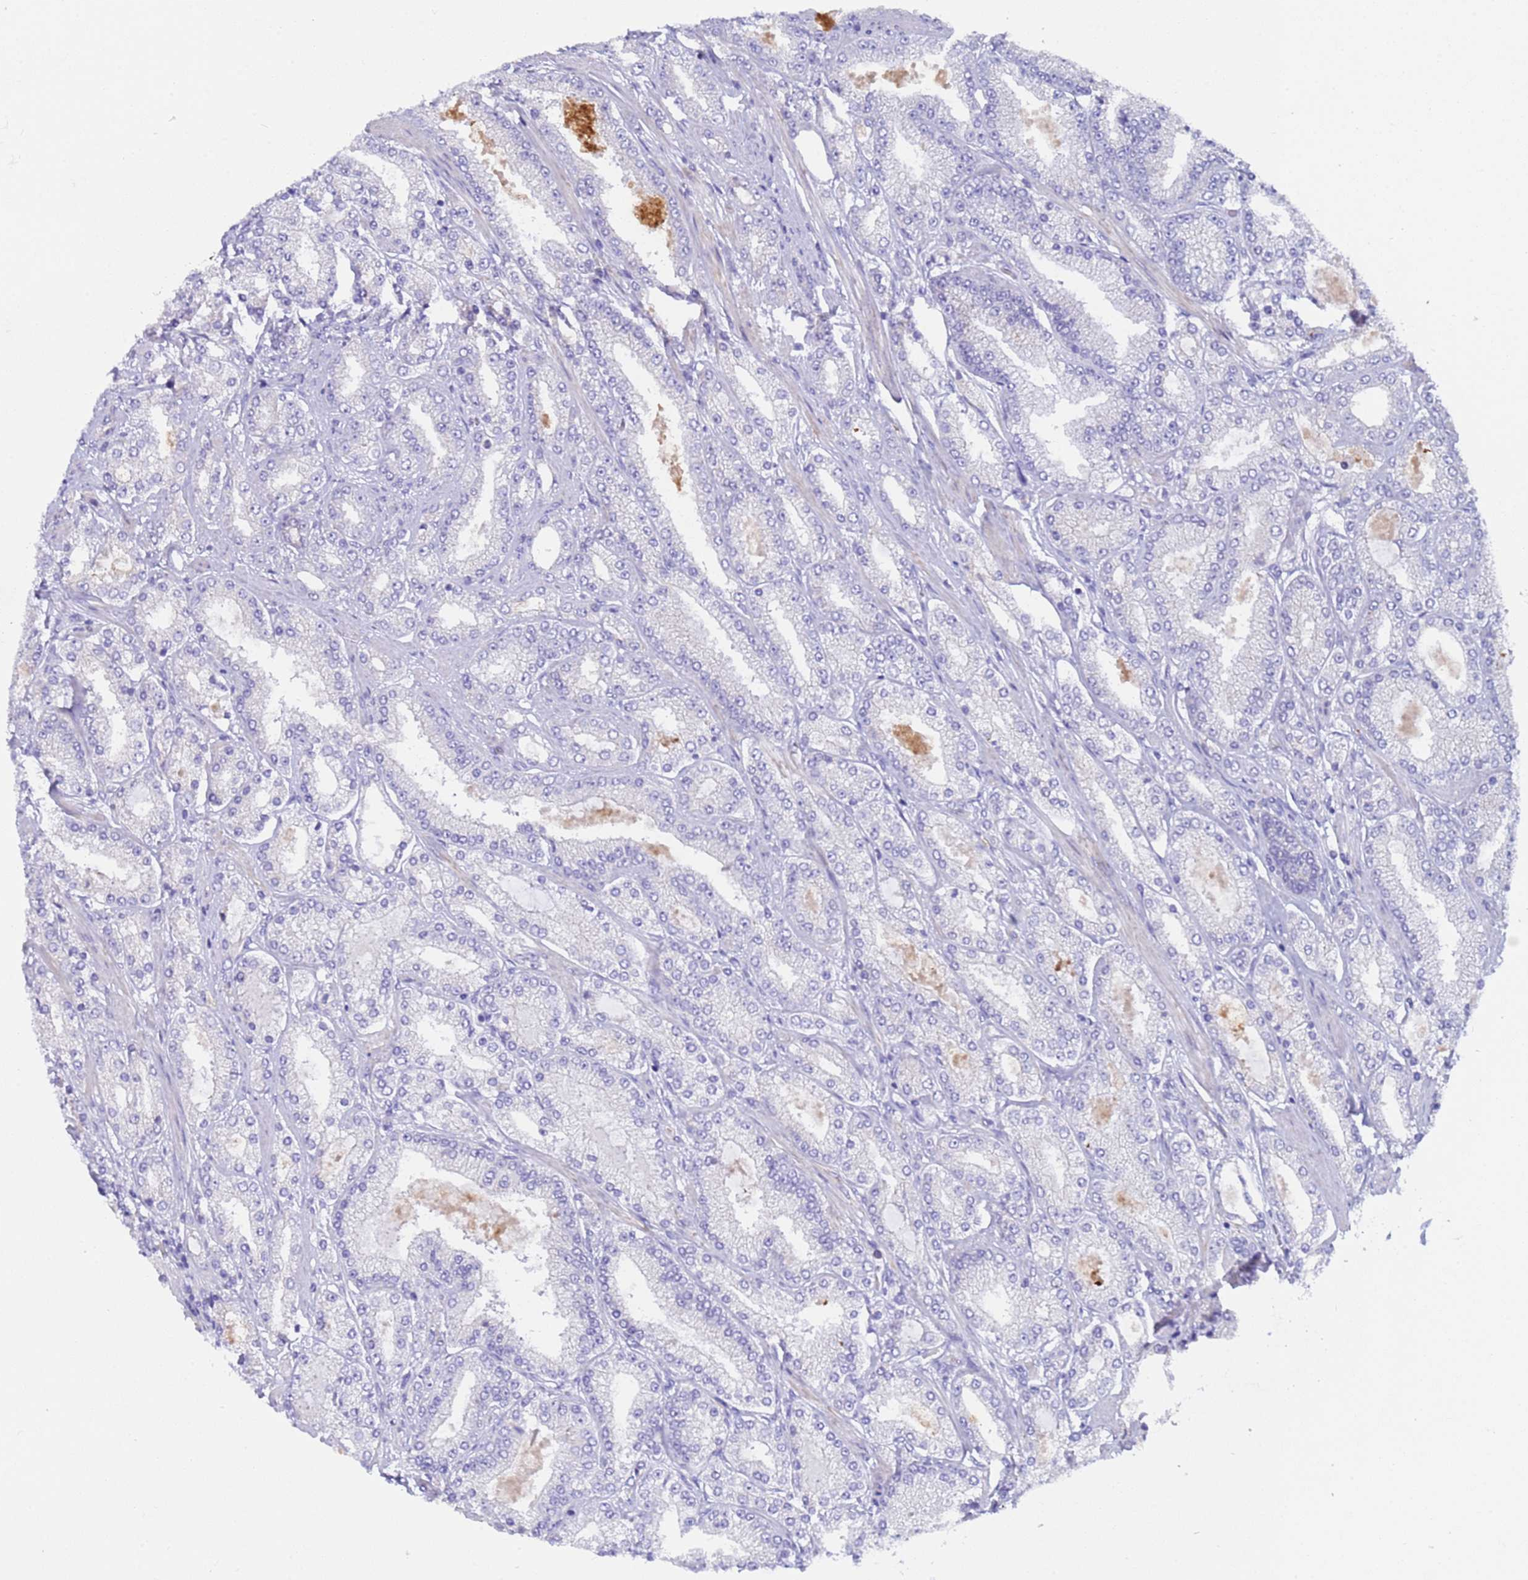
{"staining": {"intensity": "negative", "quantity": "none", "location": "none"}, "tissue": "prostate cancer", "cell_type": "Tumor cells", "image_type": "cancer", "snomed": [{"axis": "morphology", "description": "Adenocarcinoma, High grade"}, {"axis": "topography", "description": "Prostate"}], "caption": "High power microscopy photomicrograph of an IHC photomicrograph of prostate cancer, revealing no significant positivity in tumor cells. Brightfield microscopy of IHC stained with DAB (brown) and hematoxylin (blue), captured at high magnification.", "gene": "C4orf46", "patient": {"sex": "male", "age": 68}}